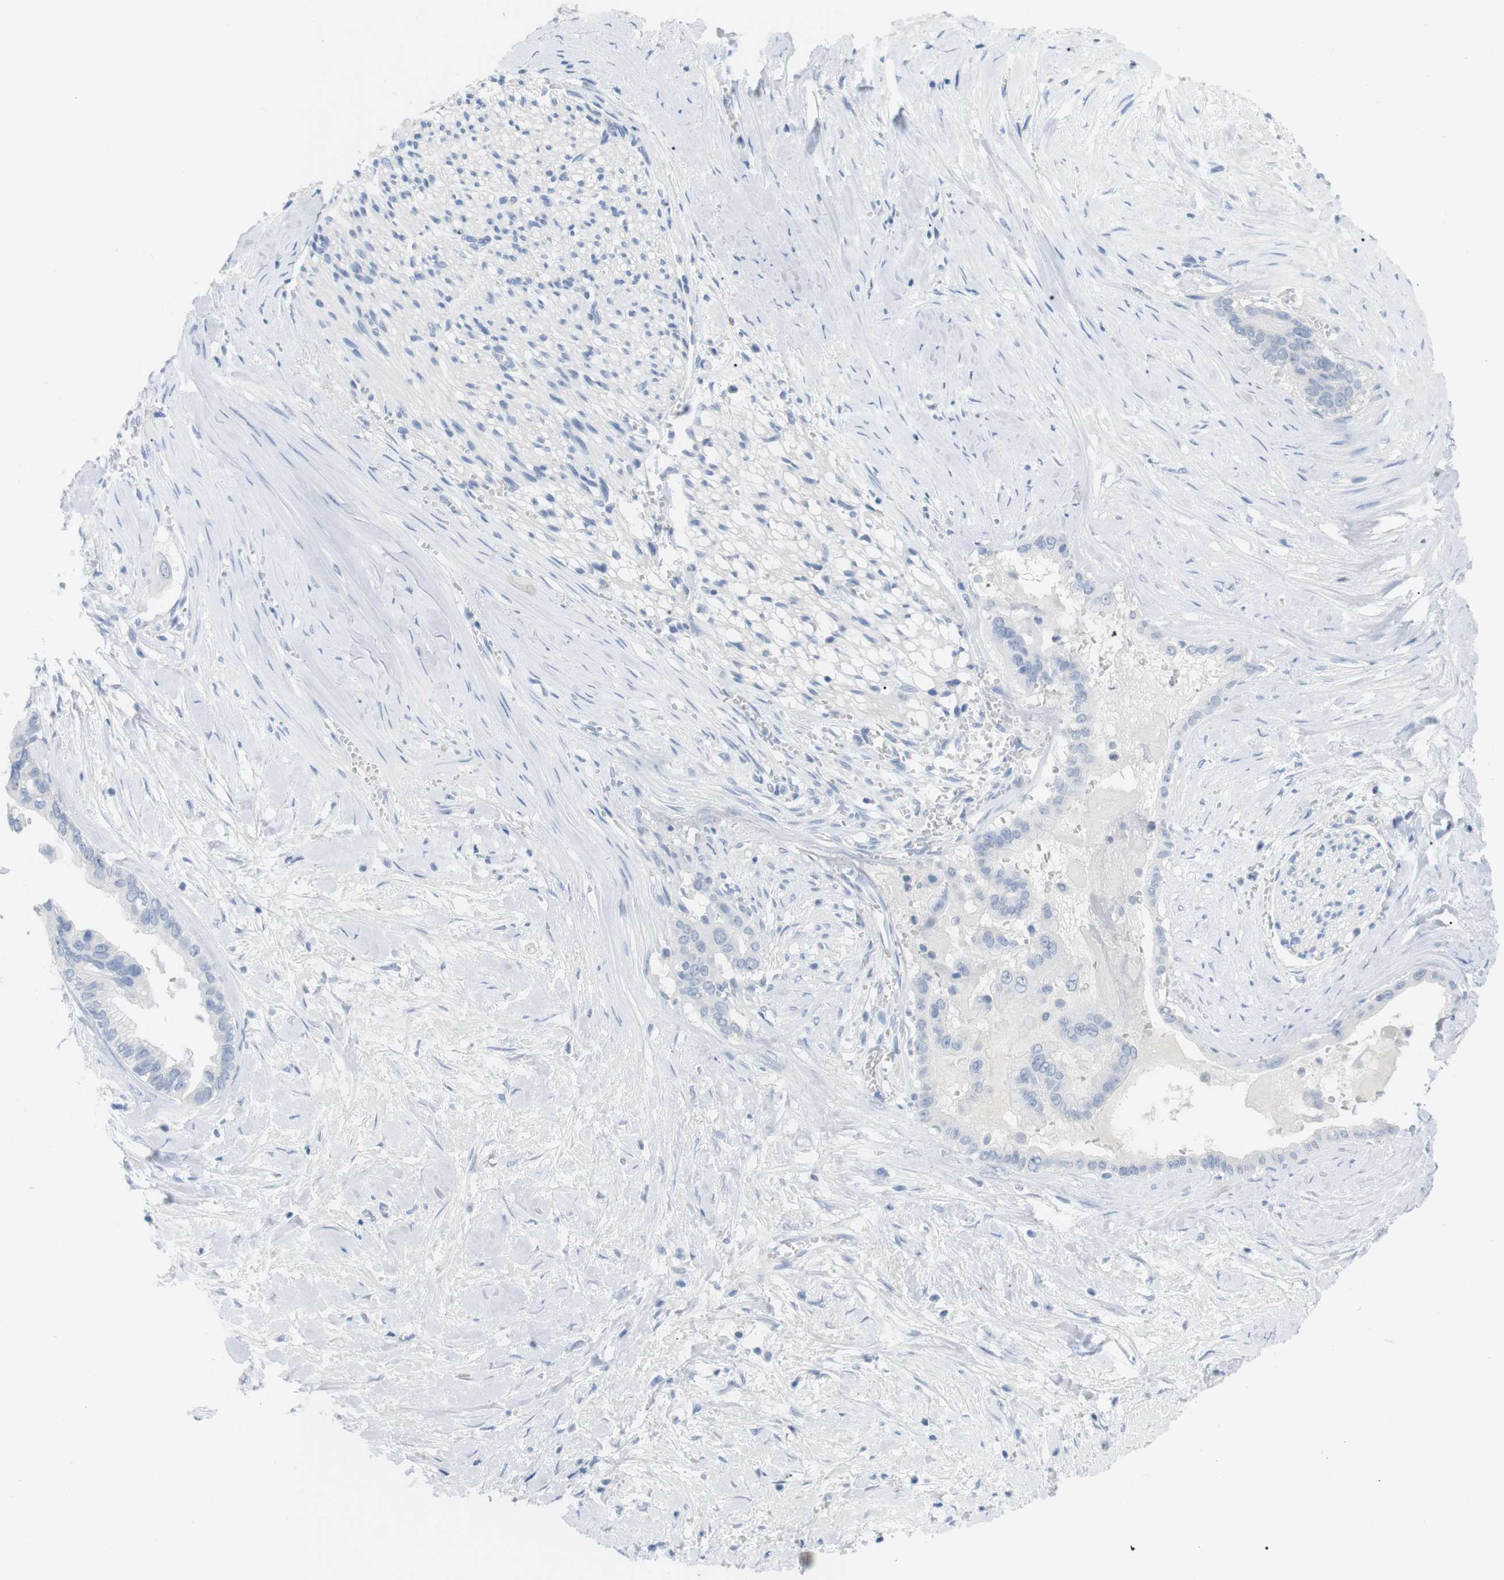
{"staining": {"intensity": "negative", "quantity": "none", "location": "none"}, "tissue": "pancreatic cancer", "cell_type": "Tumor cells", "image_type": "cancer", "snomed": [{"axis": "morphology", "description": "Adenocarcinoma, NOS"}, {"axis": "topography", "description": "Pancreas"}], "caption": "Immunohistochemical staining of human pancreatic adenocarcinoma shows no significant expression in tumor cells.", "gene": "HBG2", "patient": {"sex": "male", "age": 55}}